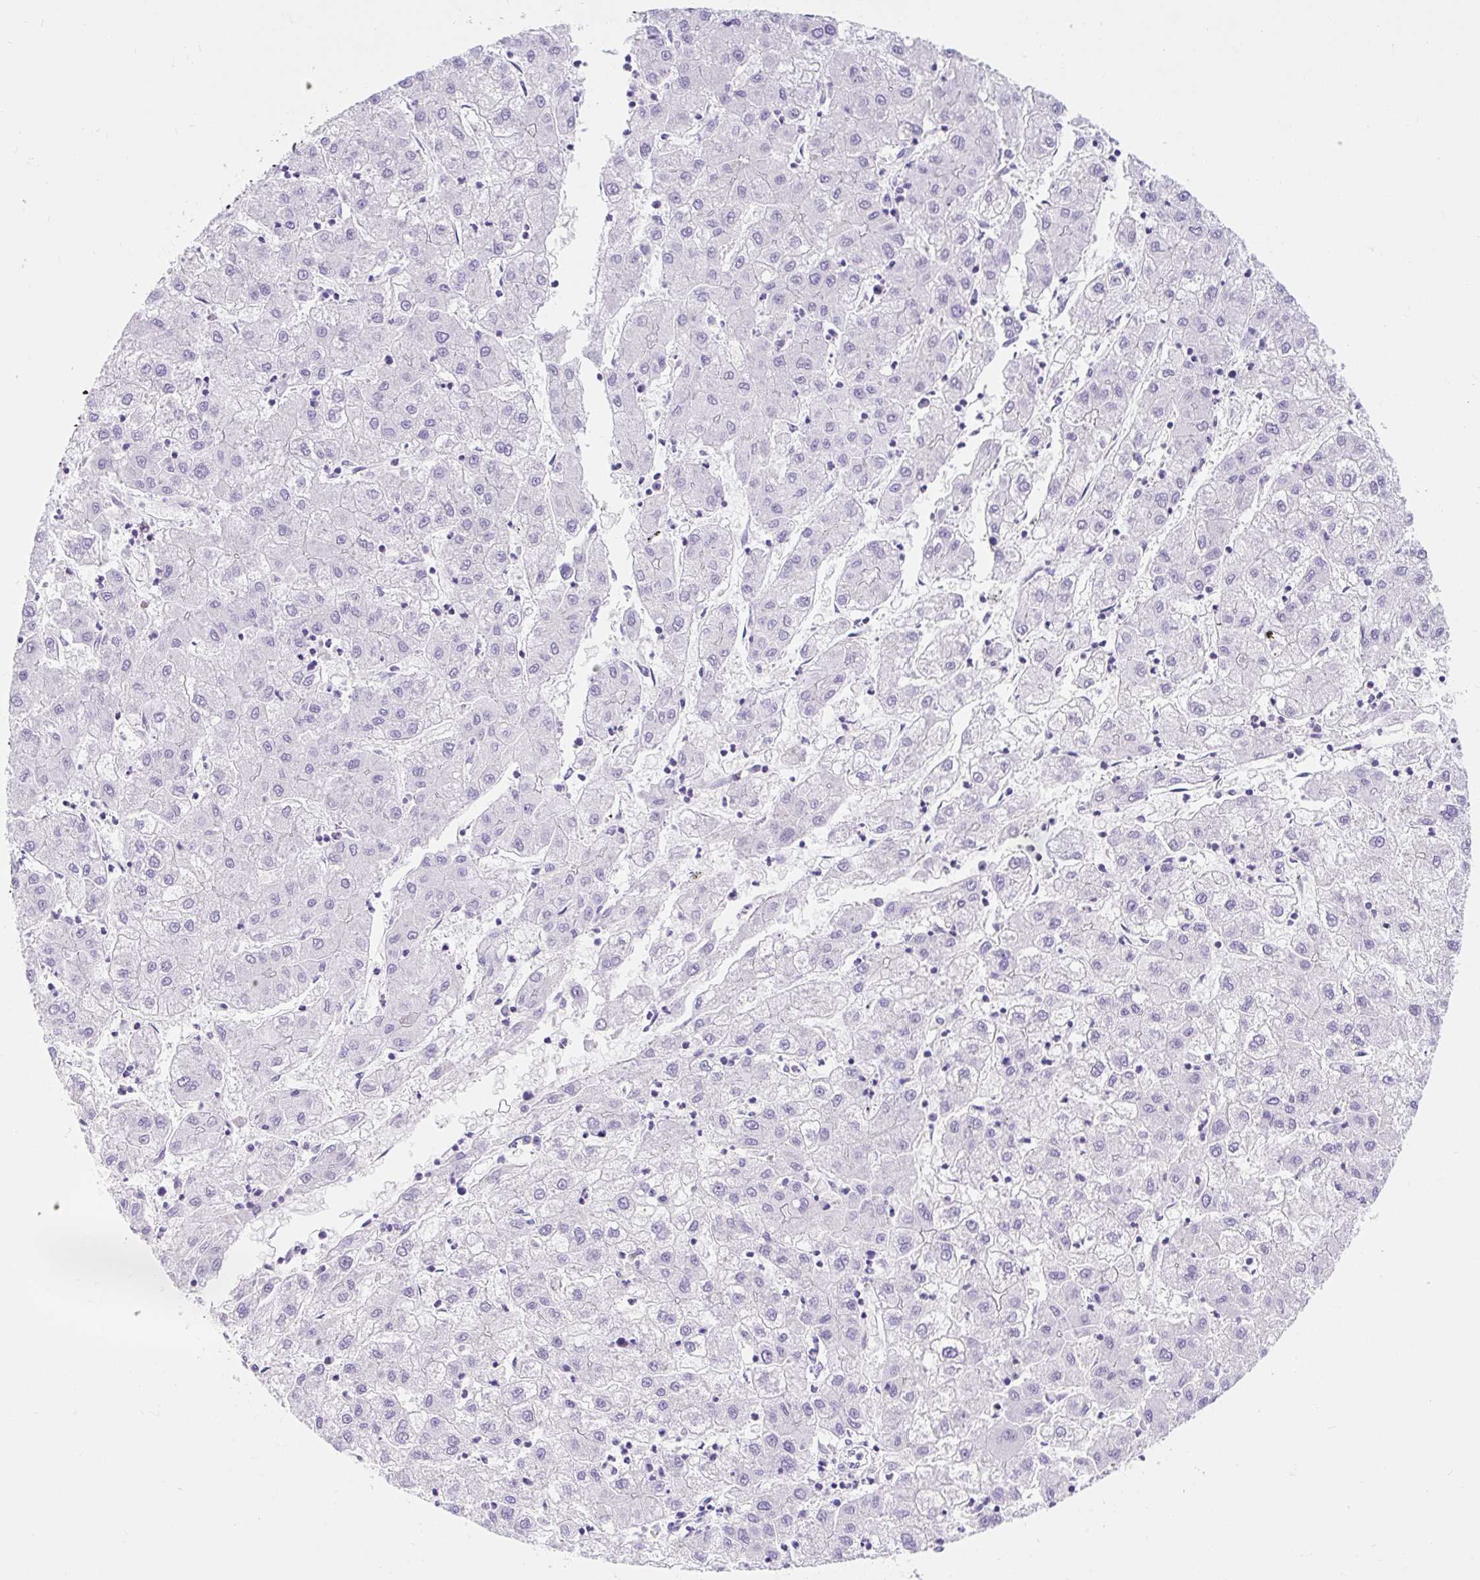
{"staining": {"intensity": "negative", "quantity": "none", "location": "none"}, "tissue": "liver cancer", "cell_type": "Tumor cells", "image_type": "cancer", "snomed": [{"axis": "morphology", "description": "Carcinoma, Hepatocellular, NOS"}, {"axis": "topography", "description": "Liver"}], "caption": "DAB (3,3'-diaminobenzidine) immunohistochemical staining of liver cancer (hepatocellular carcinoma) displays no significant positivity in tumor cells. (DAB (3,3'-diaminobenzidine) immunohistochemistry with hematoxylin counter stain).", "gene": "SLC28A1", "patient": {"sex": "male", "age": 72}}